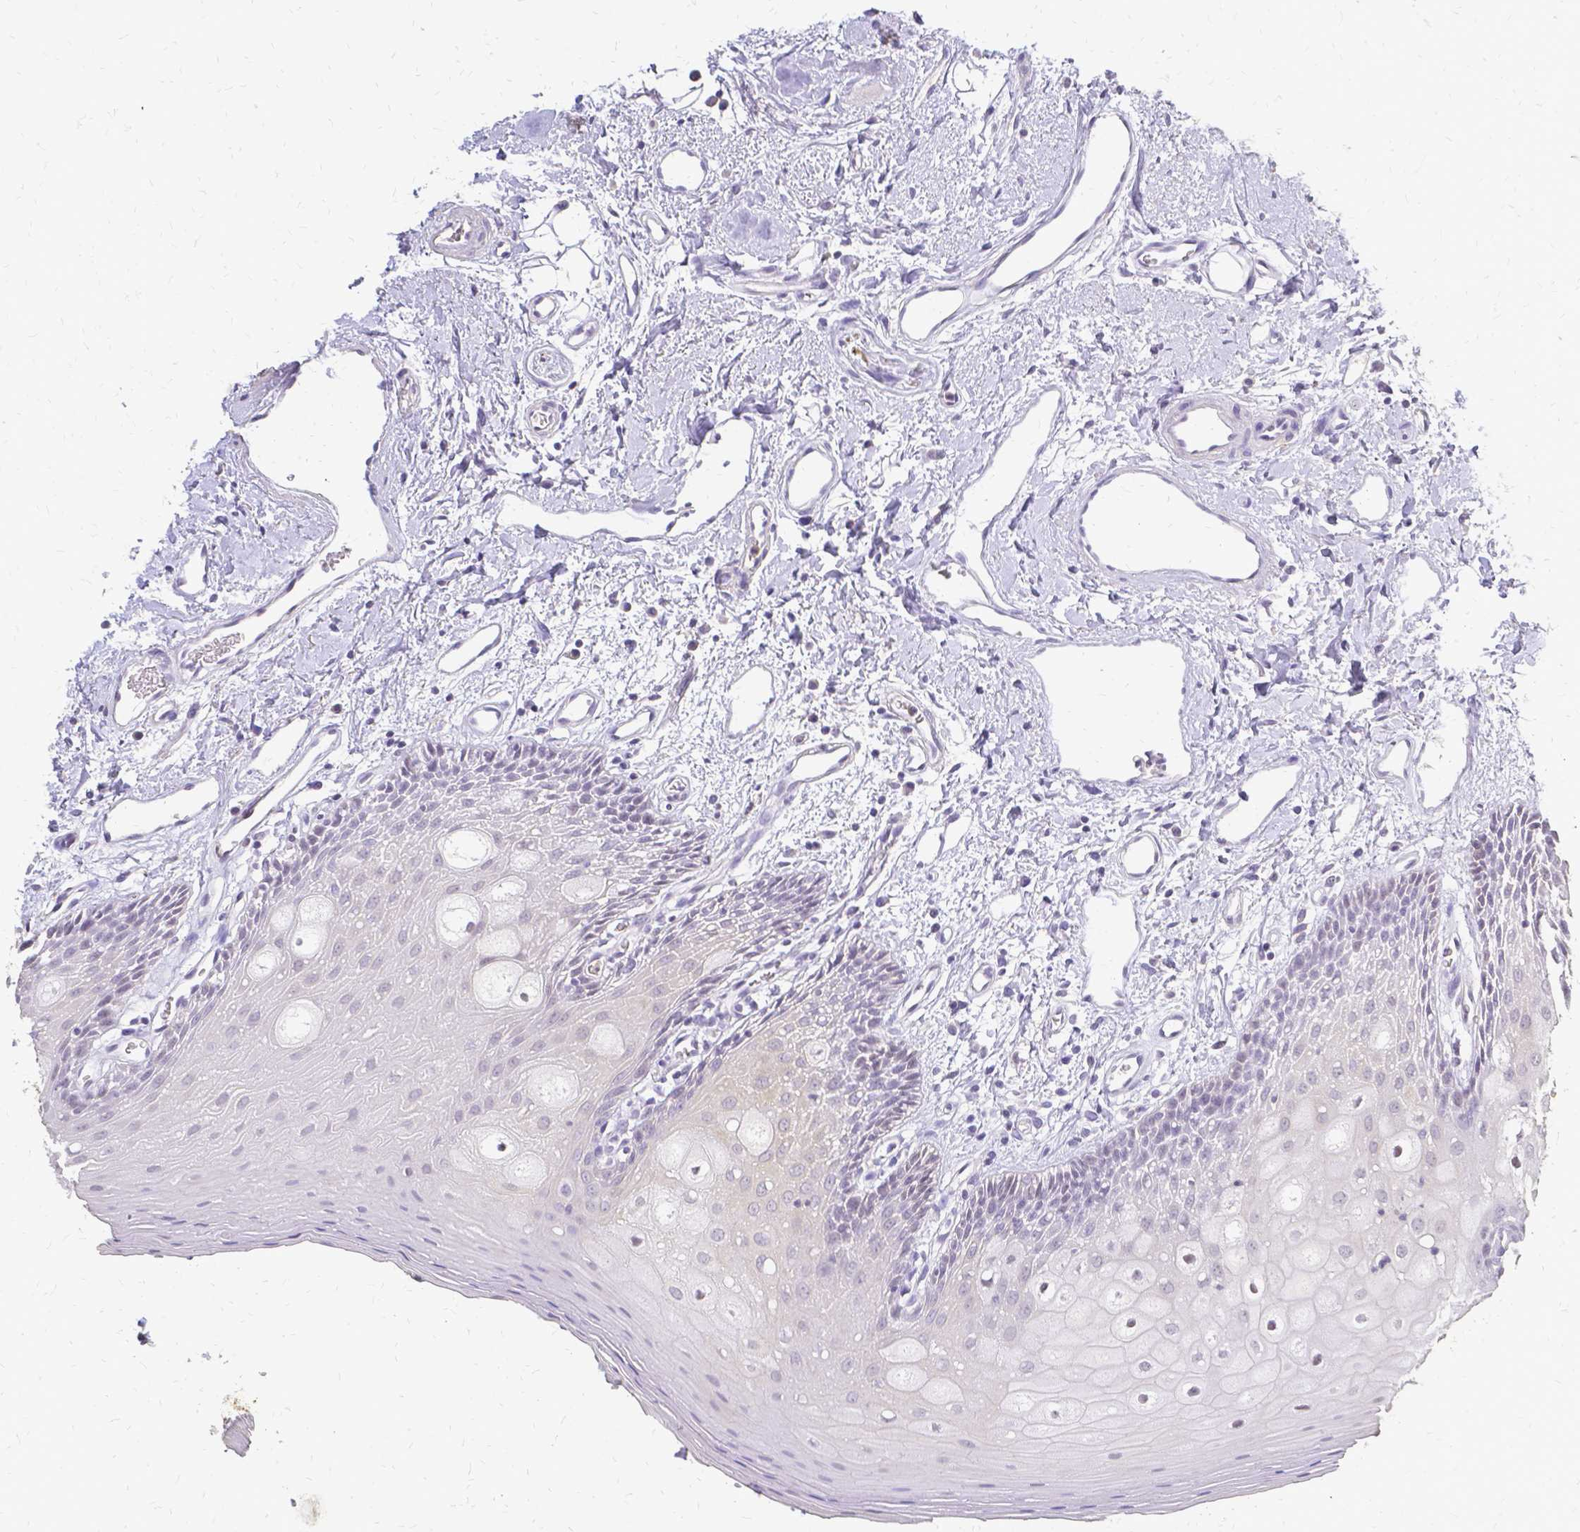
{"staining": {"intensity": "negative", "quantity": "none", "location": "none"}, "tissue": "oral mucosa", "cell_type": "Squamous epithelial cells", "image_type": "normal", "snomed": [{"axis": "morphology", "description": "Normal tissue, NOS"}, {"axis": "topography", "description": "Oral tissue"}], "caption": "Immunohistochemical staining of unremarkable oral mucosa exhibits no significant staining in squamous epithelial cells.", "gene": "CIB1", "patient": {"sex": "female", "age": 43}}